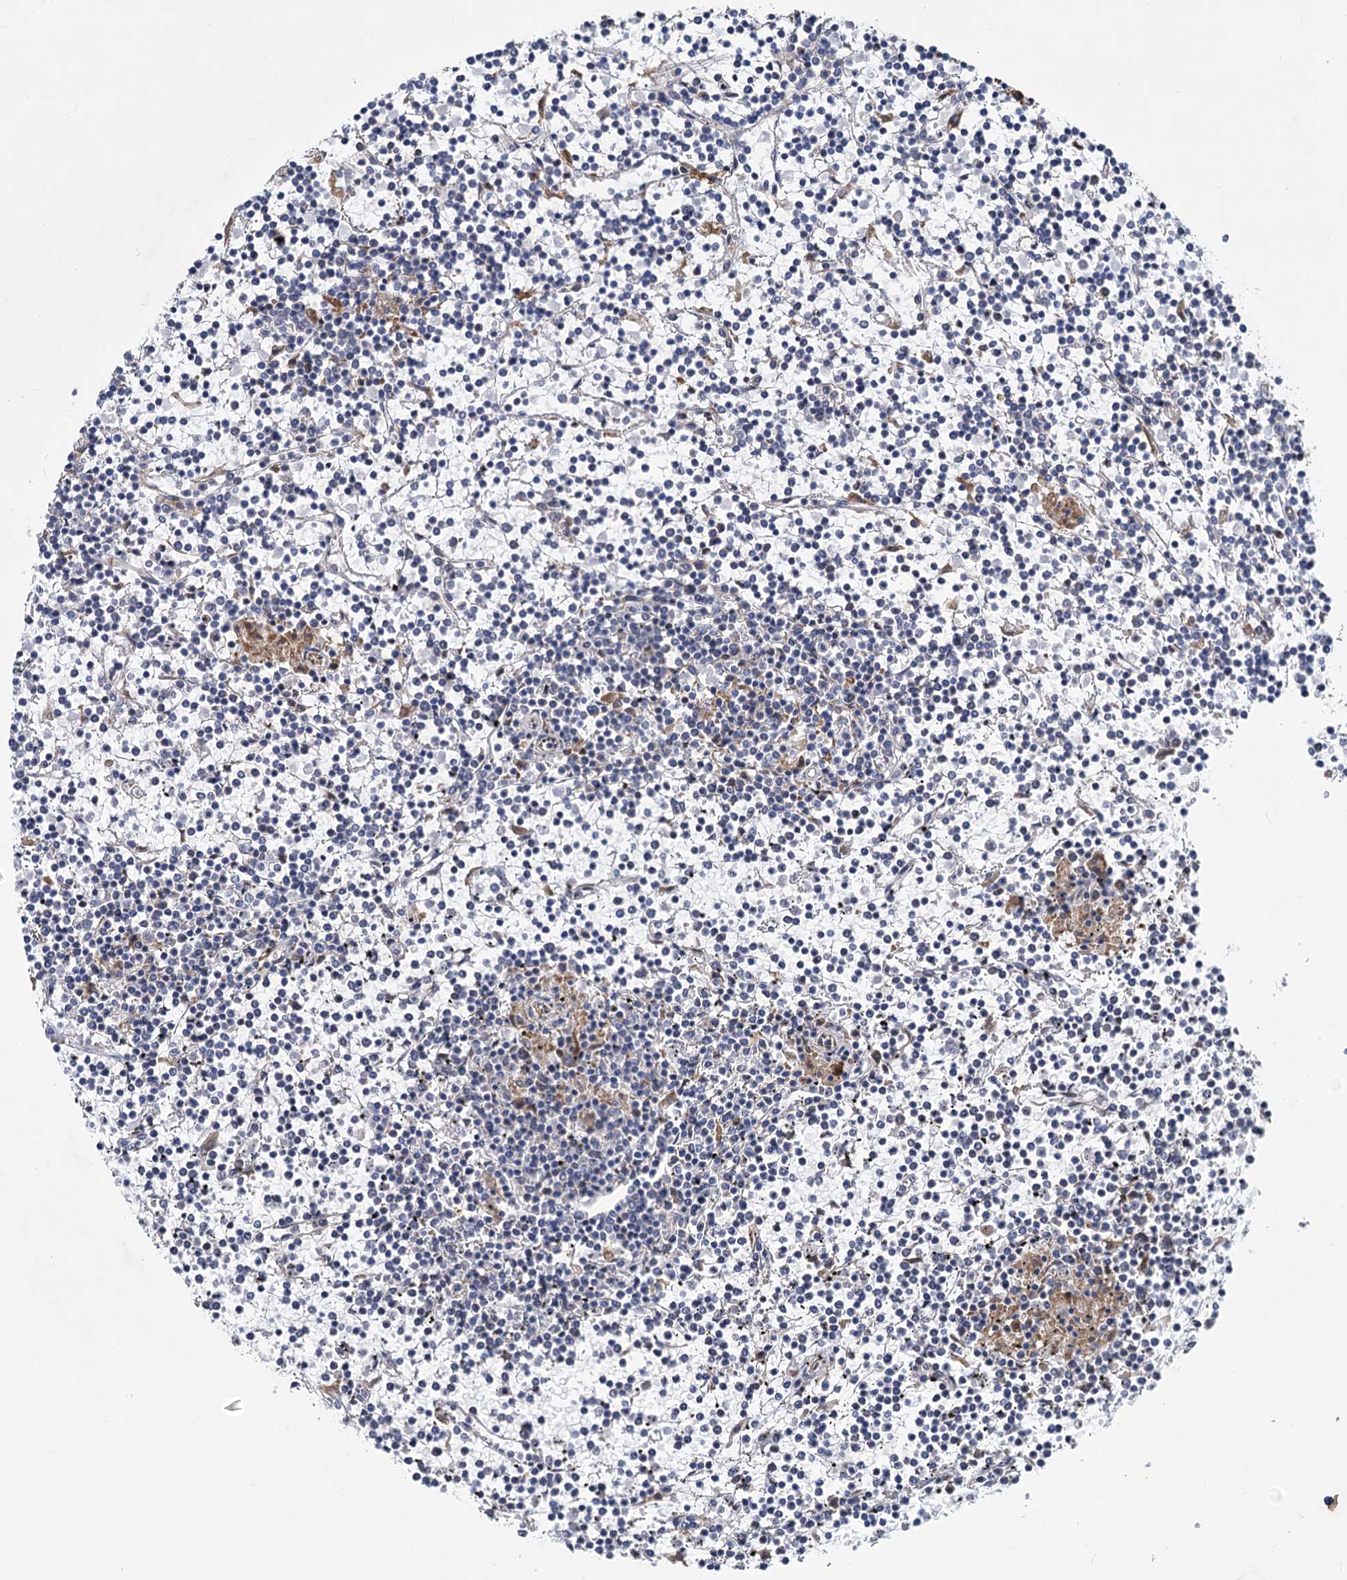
{"staining": {"intensity": "negative", "quantity": "none", "location": "none"}, "tissue": "lymphoma", "cell_type": "Tumor cells", "image_type": "cancer", "snomed": [{"axis": "morphology", "description": "Malignant lymphoma, non-Hodgkin's type, Low grade"}, {"axis": "topography", "description": "Spleen"}], "caption": "A histopathology image of human lymphoma is negative for staining in tumor cells. Nuclei are stained in blue.", "gene": "PRSS35", "patient": {"sex": "female", "age": 19}}